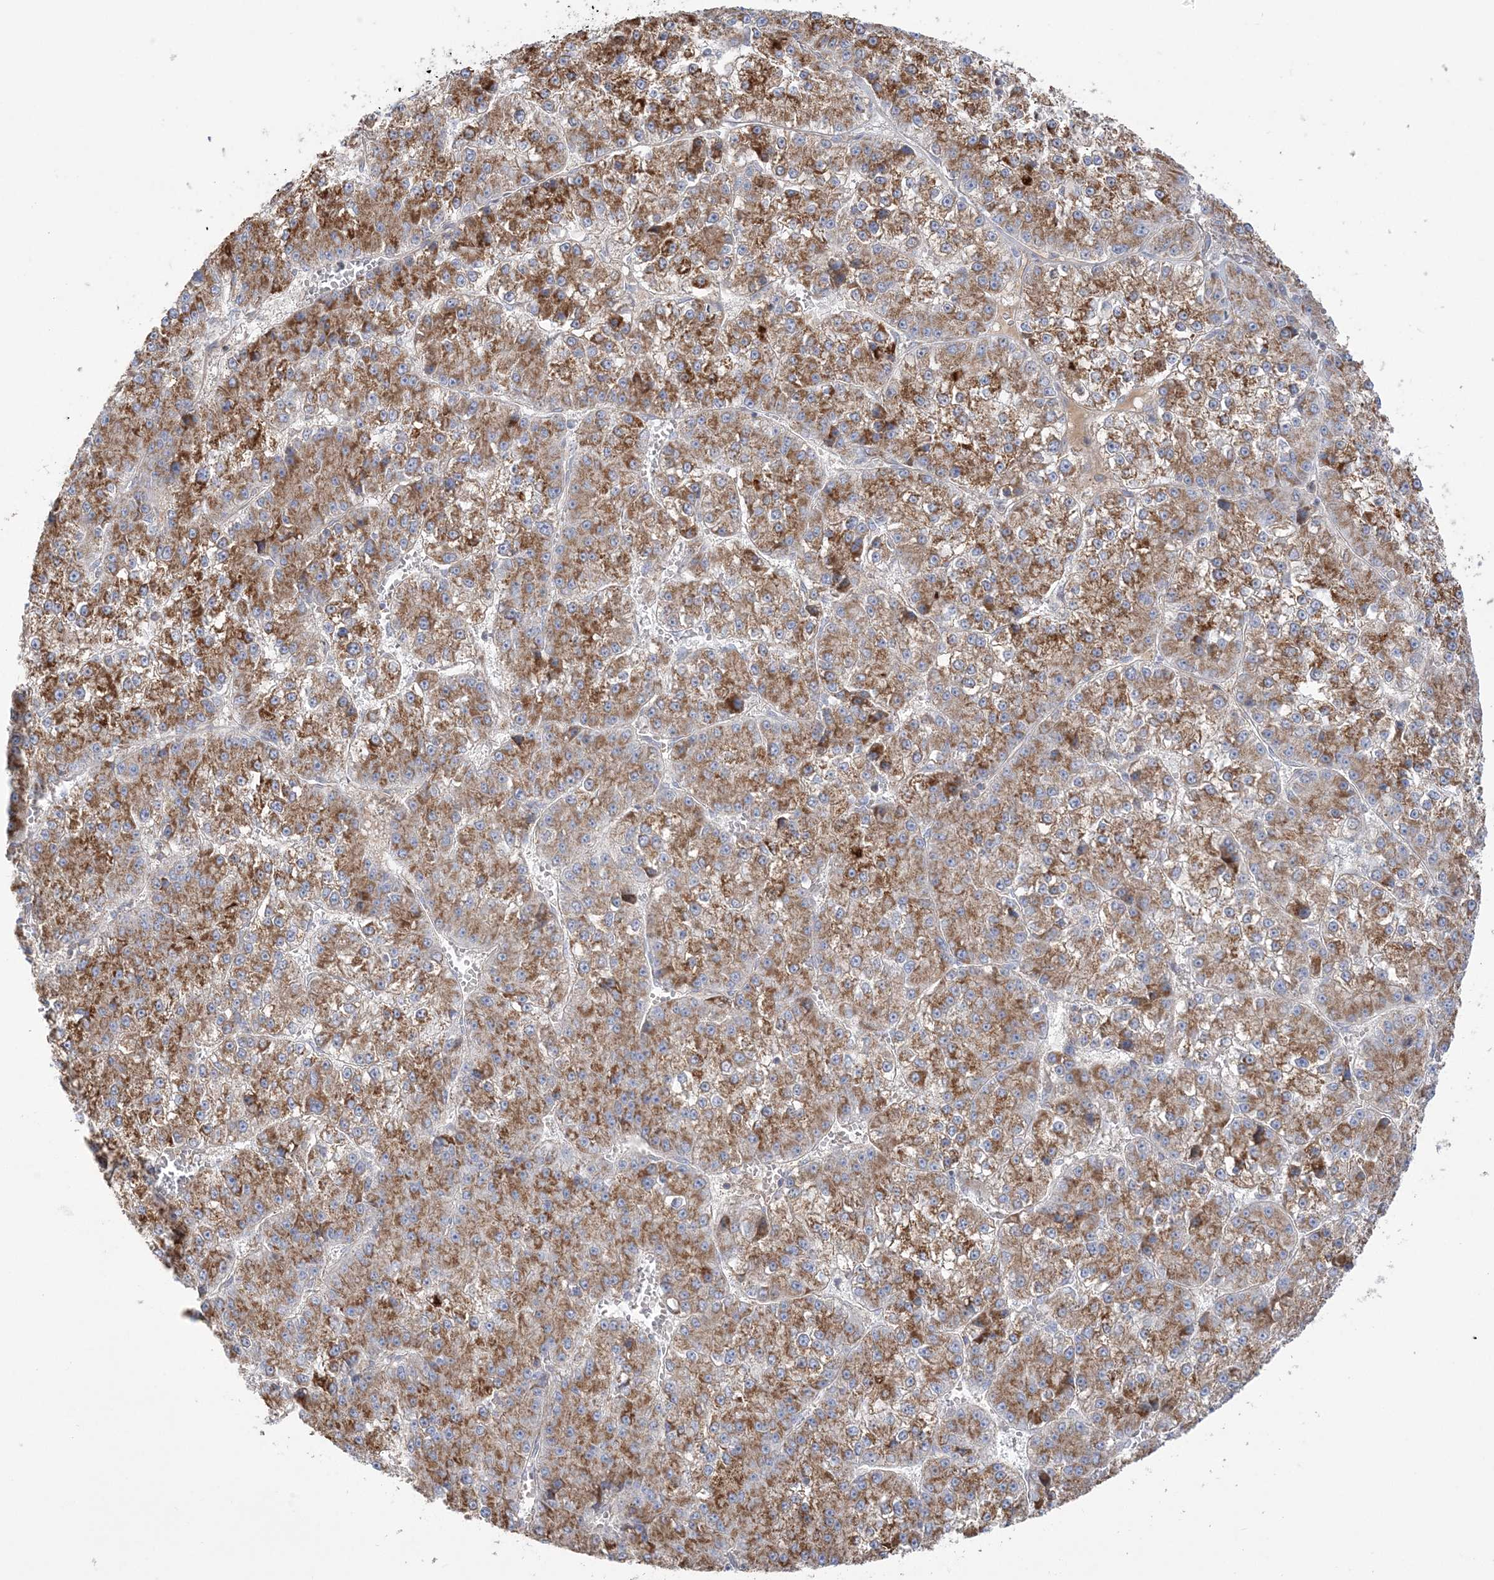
{"staining": {"intensity": "moderate", "quantity": ">75%", "location": "cytoplasmic/membranous"}, "tissue": "liver cancer", "cell_type": "Tumor cells", "image_type": "cancer", "snomed": [{"axis": "morphology", "description": "Carcinoma, Hepatocellular, NOS"}, {"axis": "topography", "description": "Liver"}], "caption": "Protein expression analysis of hepatocellular carcinoma (liver) reveals moderate cytoplasmic/membranous staining in approximately >75% of tumor cells.", "gene": "SCLT1", "patient": {"sex": "female", "age": 73}}